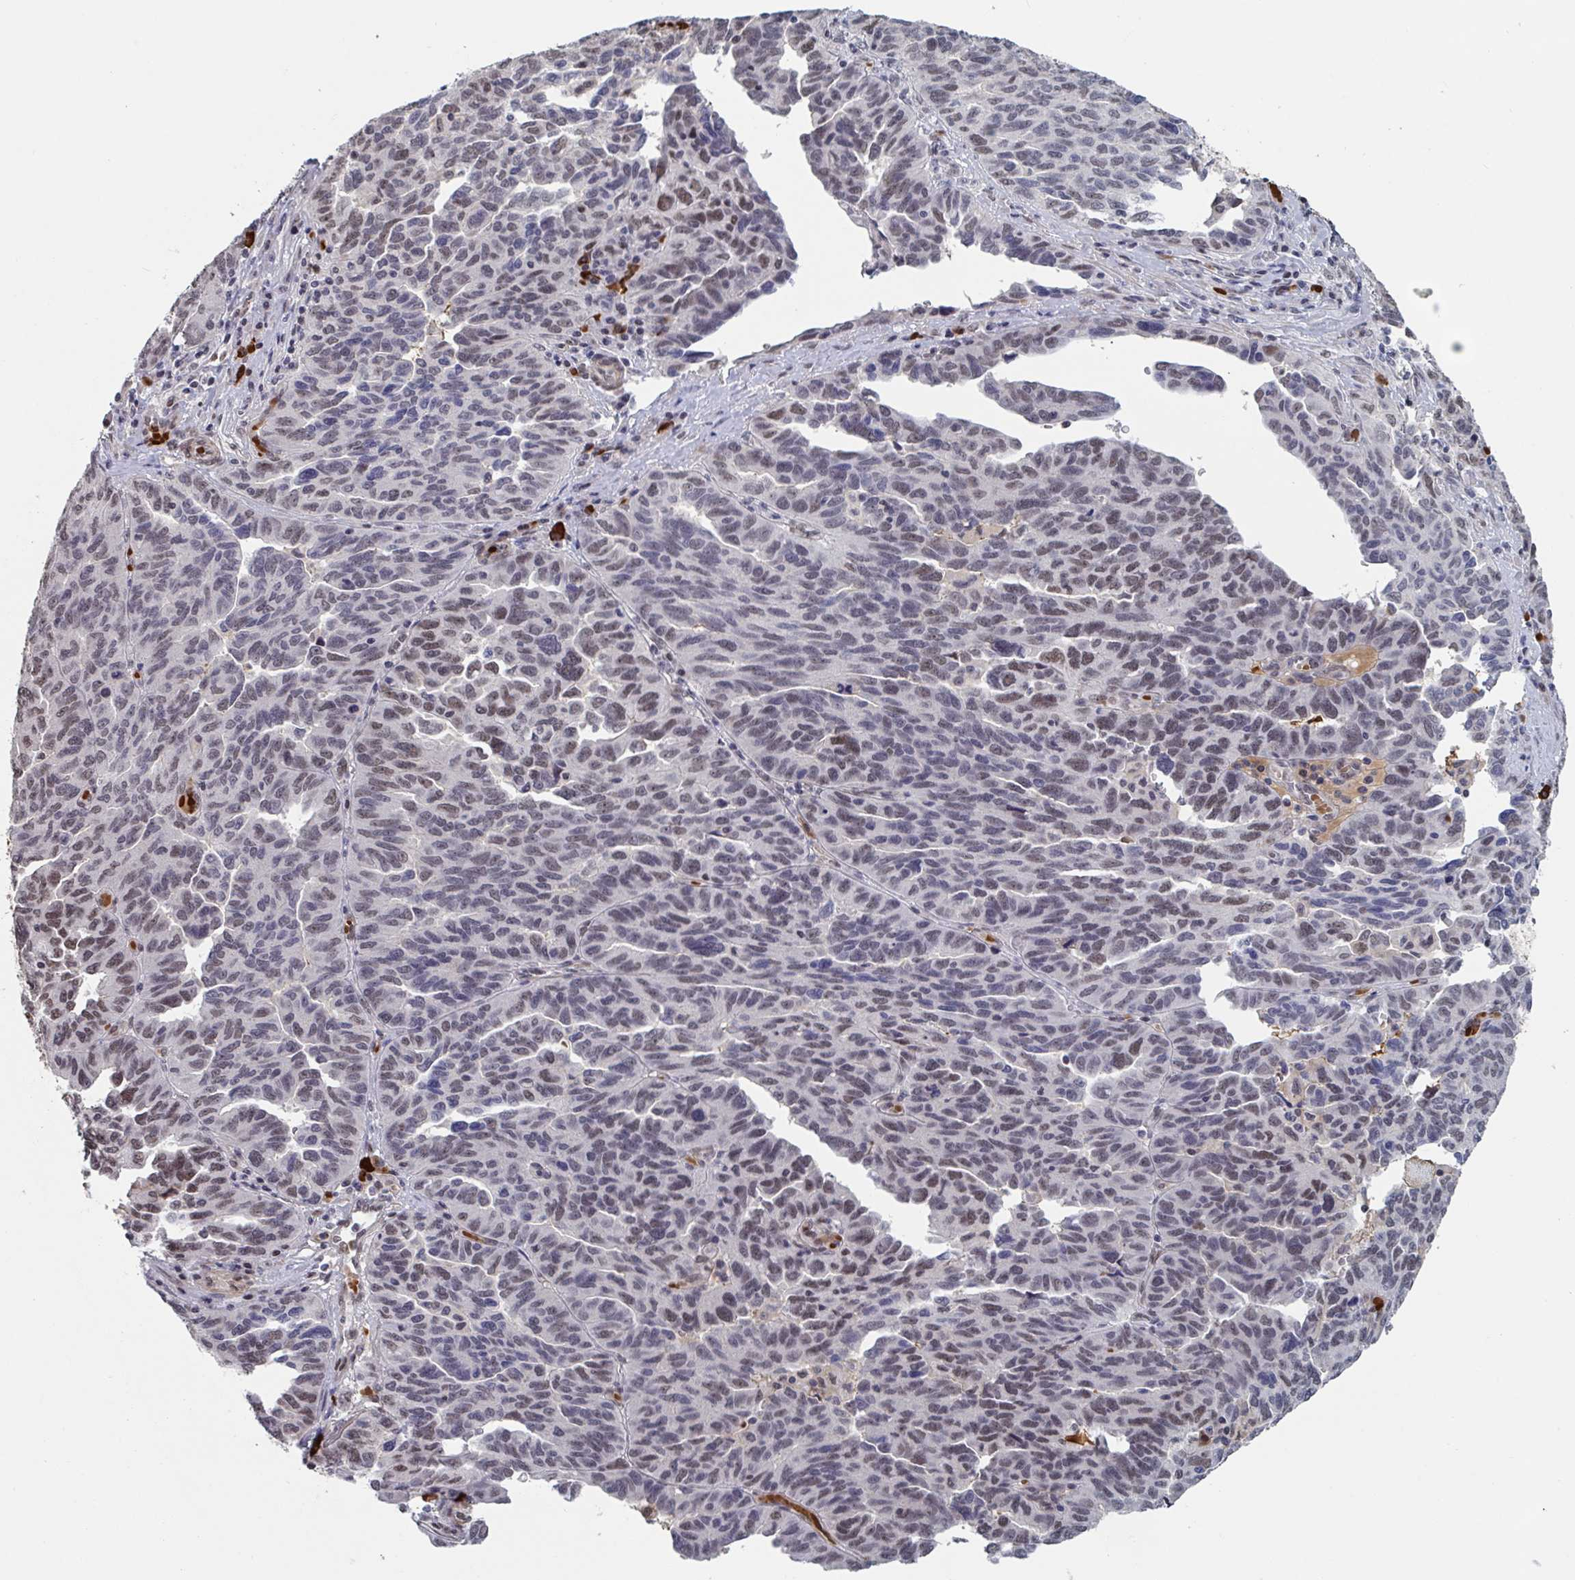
{"staining": {"intensity": "moderate", "quantity": ">75%", "location": "nuclear"}, "tissue": "ovarian cancer", "cell_type": "Tumor cells", "image_type": "cancer", "snomed": [{"axis": "morphology", "description": "Cystadenocarcinoma, serous, NOS"}, {"axis": "topography", "description": "Ovary"}], "caption": "Moderate nuclear positivity is appreciated in about >75% of tumor cells in ovarian serous cystadenocarcinoma. (Brightfield microscopy of DAB IHC at high magnification).", "gene": "BCL7B", "patient": {"sex": "female", "age": 64}}